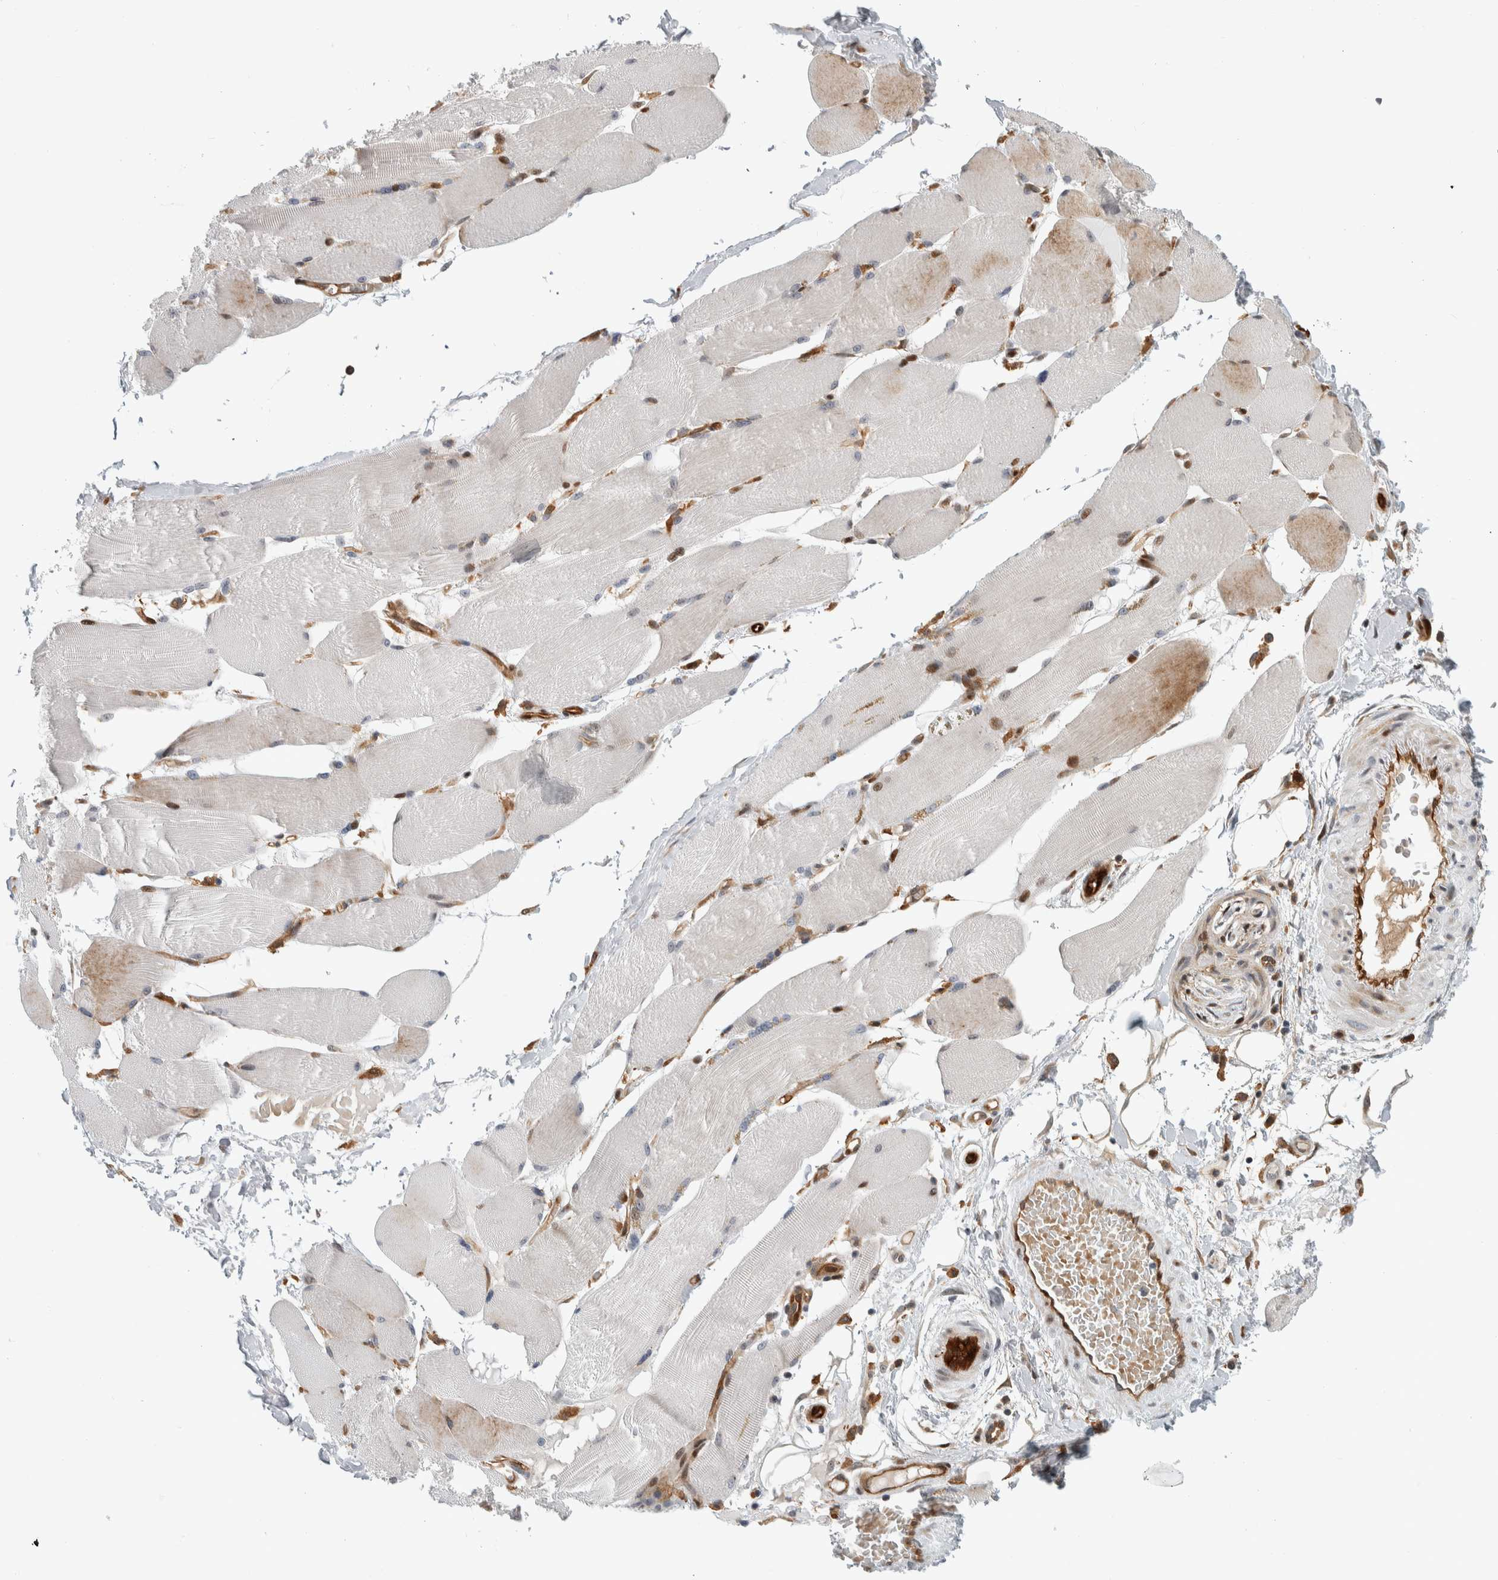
{"staining": {"intensity": "weak", "quantity": "25%-75%", "location": "cytoplasmic/membranous,nuclear"}, "tissue": "skeletal muscle", "cell_type": "Myocytes", "image_type": "normal", "snomed": [{"axis": "morphology", "description": "Normal tissue, NOS"}, {"axis": "topography", "description": "Skin"}, {"axis": "topography", "description": "Skeletal muscle"}], "caption": "Myocytes show low levels of weak cytoplasmic/membranous,nuclear expression in about 25%-75% of cells in normal human skeletal muscle.", "gene": "MSL1", "patient": {"sex": "male", "age": 83}}